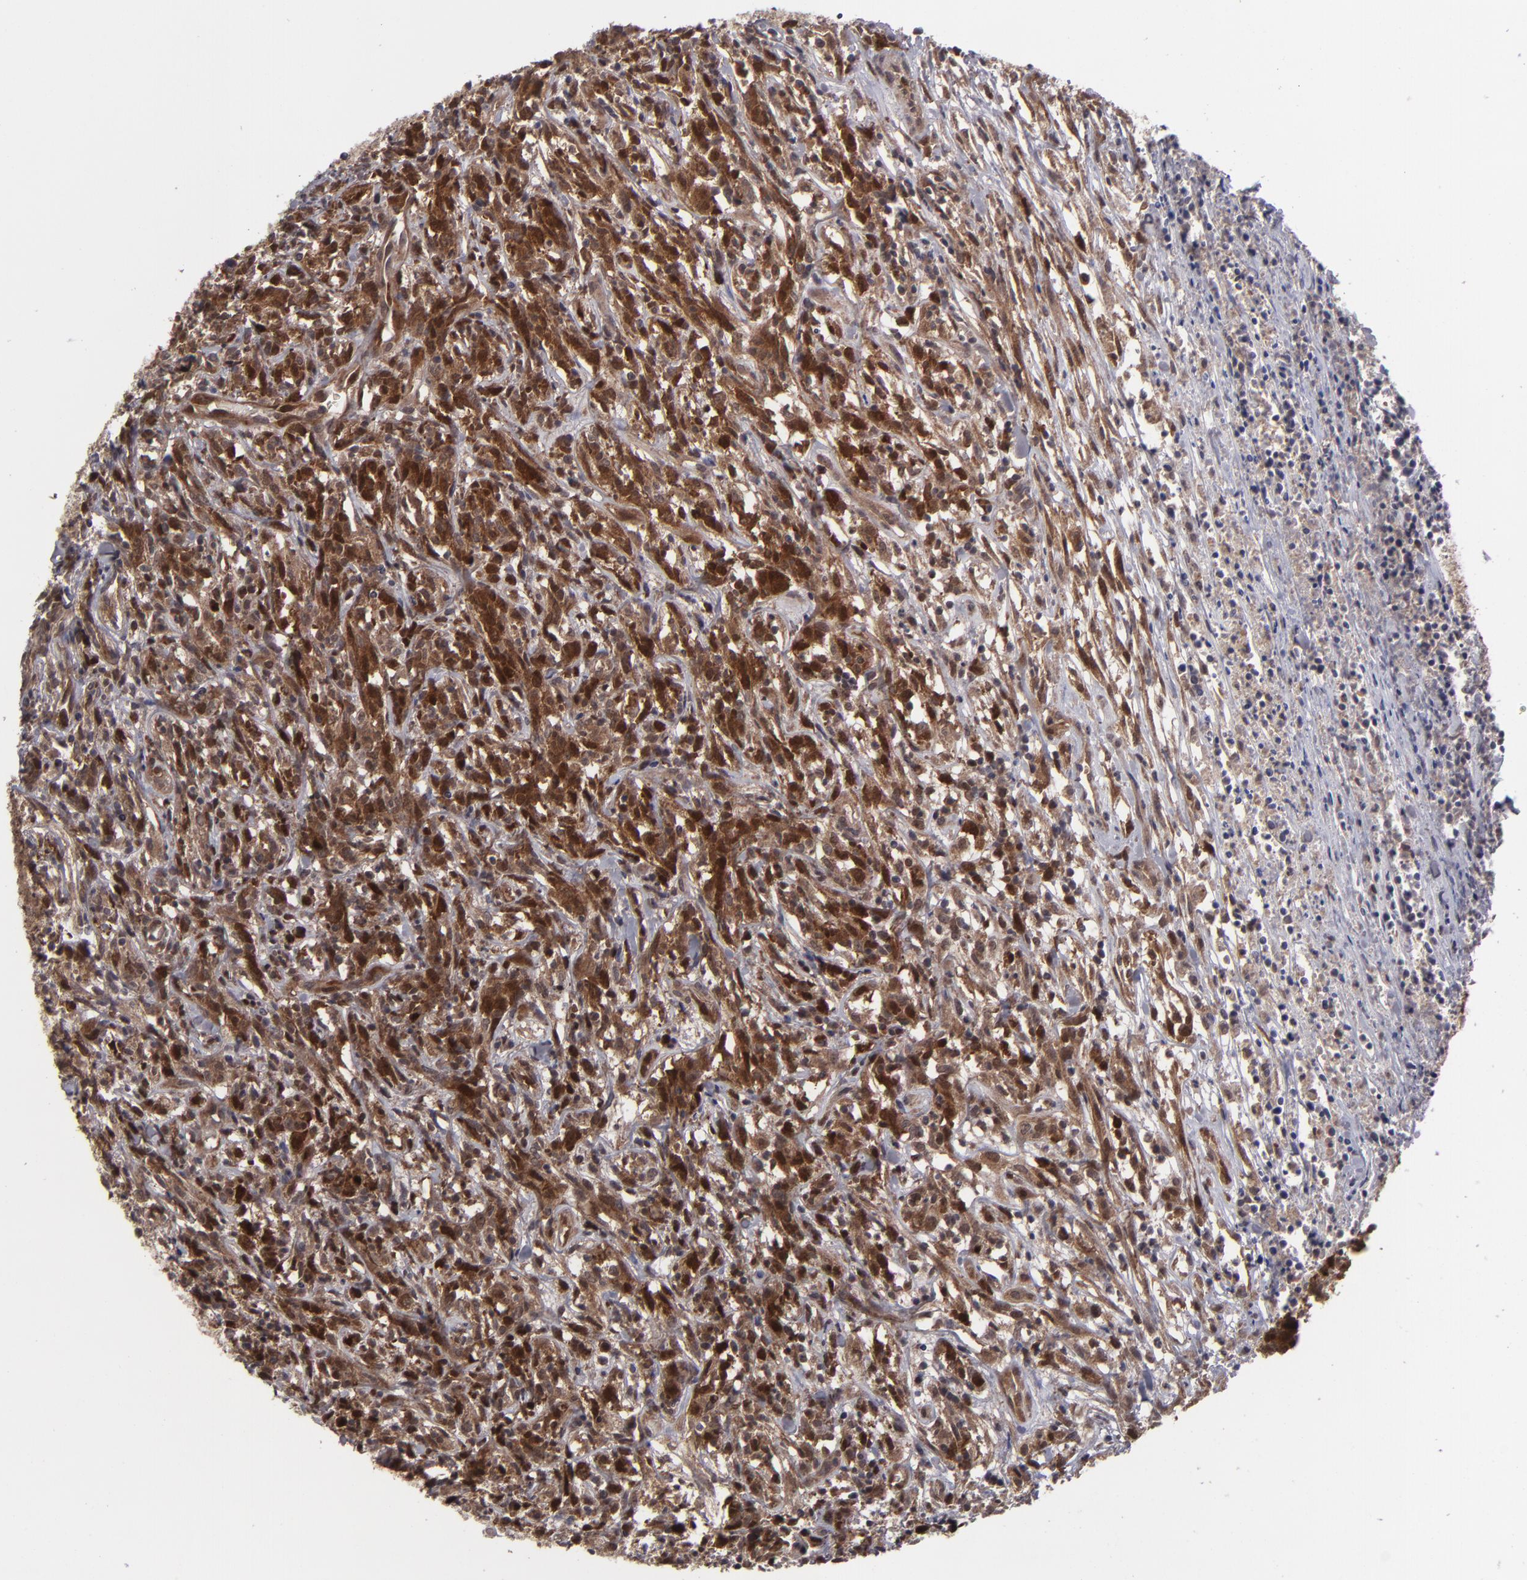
{"staining": {"intensity": "strong", "quantity": ">75%", "location": "cytoplasmic/membranous,nuclear"}, "tissue": "lymphoma", "cell_type": "Tumor cells", "image_type": "cancer", "snomed": [{"axis": "morphology", "description": "Malignant lymphoma, non-Hodgkin's type, High grade"}, {"axis": "topography", "description": "Lymph node"}], "caption": "Lymphoma was stained to show a protein in brown. There is high levels of strong cytoplasmic/membranous and nuclear expression in about >75% of tumor cells. (IHC, brightfield microscopy, high magnification).", "gene": "TYMS", "patient": {"sex": "female", "age": 73}}